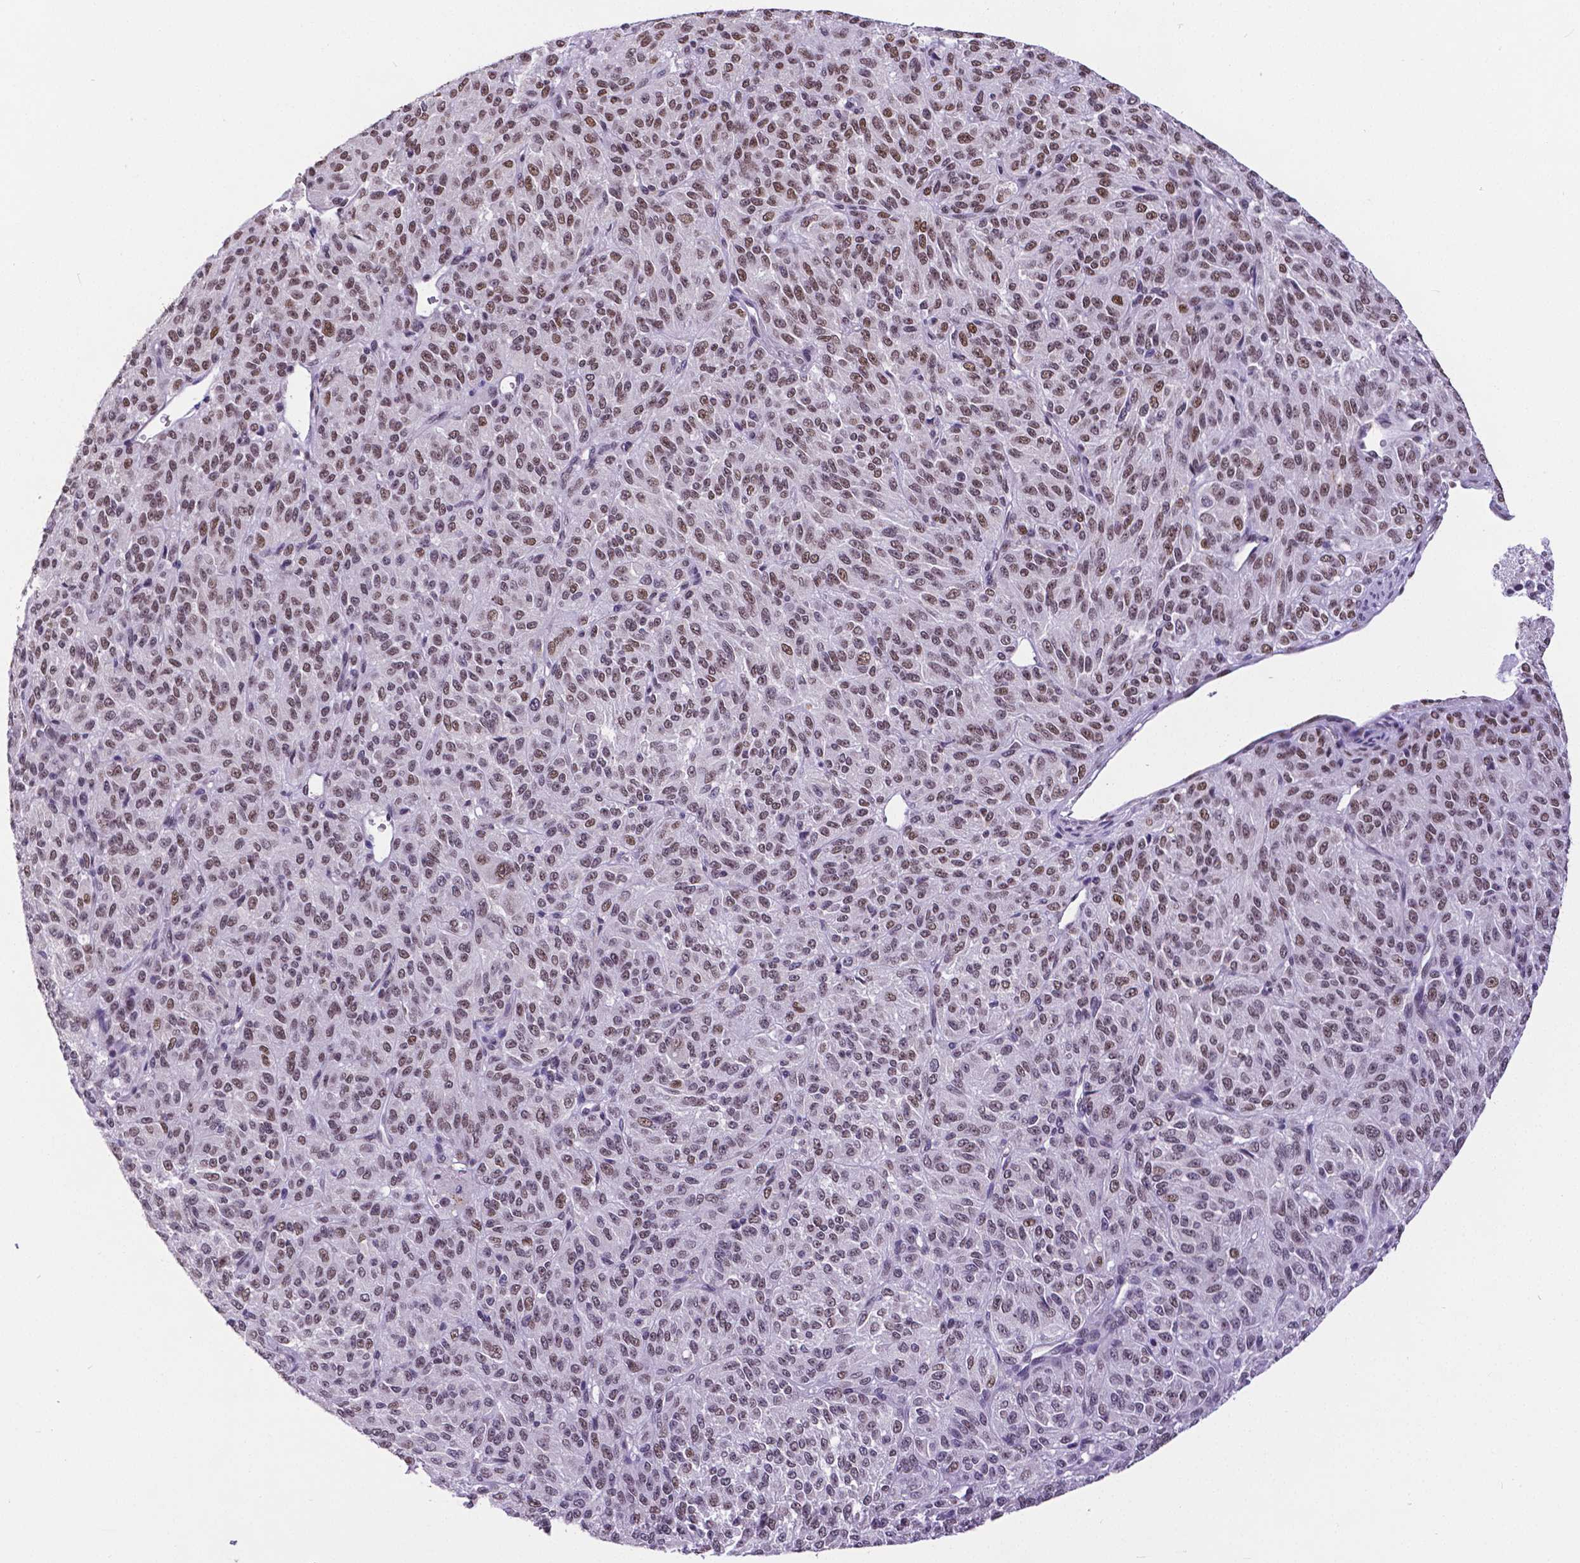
{"staining": {"intensity": "moderate", "quantity": "25%-75%", "location": "nuclear"}, "tissue": "melanoma", "cell_type": "Tumor cells", "image_type": "cancer", "snomed": [{"axis": "morphology", "description": "Malignant melanoma, Metastatic site"}, {"axis": "topography", "description": "Brain"}], "caption": "Melanoma stained with a brown dye shows moderate nuclear positive expression in about 25%-75% of tumor cells.", "gene": "ATRX", "patient": {"sex": "female", "age": 56}}